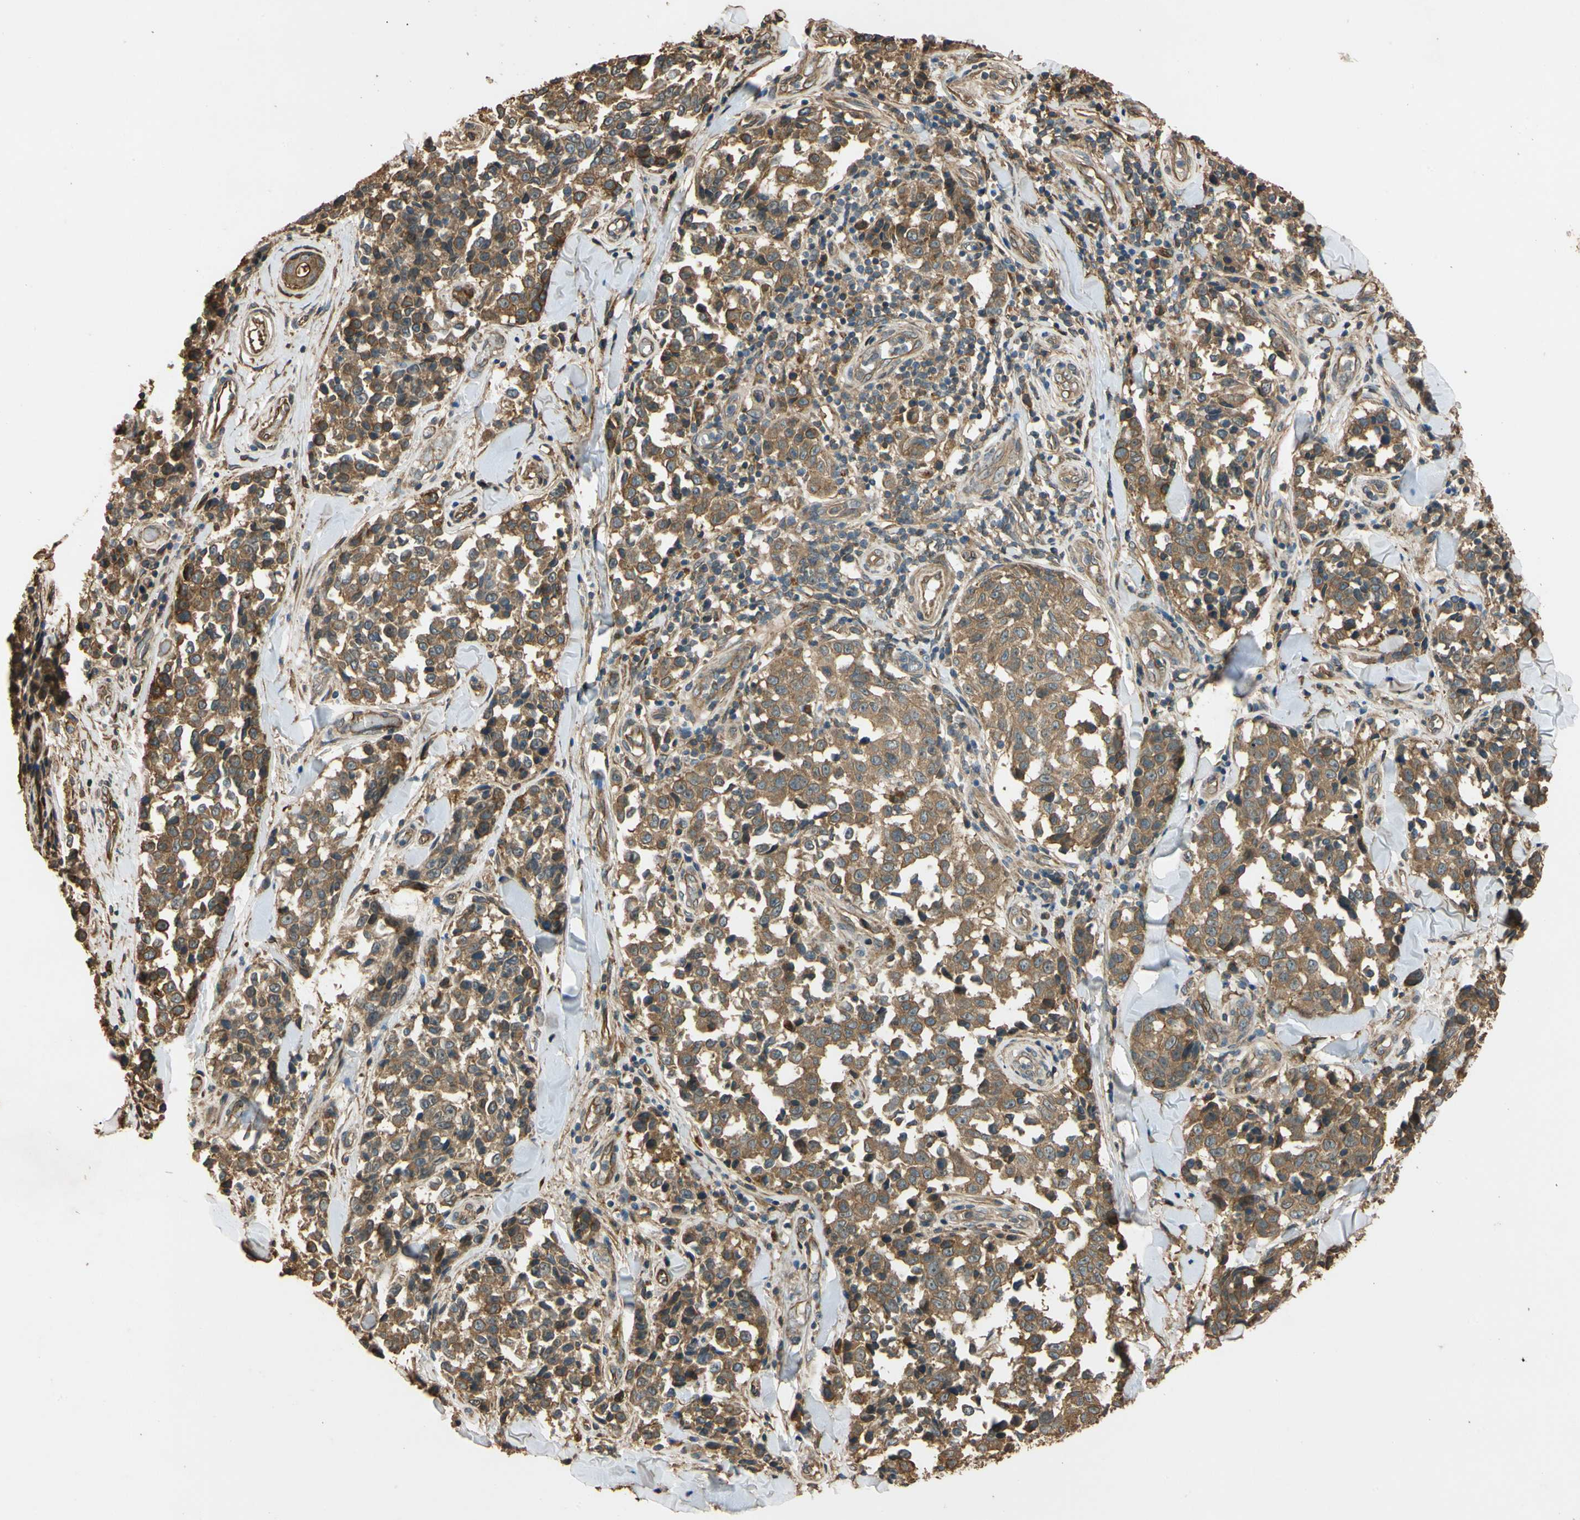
{"staining": {"intensity": "moderate", "quantity": ">75%", "location": "cytoplasmic/membranous"}, "tissue": "melanoma", "cell_type": "Tumor cells", "image_type": "cancer", "snomed": [{"axis": "morphology", "description": "Malignant melanoma, NOS"}, {"axis": "topography", "description": "Skin"}], "caption": "Malignant melanoma tissue exhibits moderate cytoplasmic/membranous staining in approximately >75% of tumor cells, visualized by immunohistochemistry.", "gene": "MGRN1", "patient": {"sex": "female", "age": 64}}